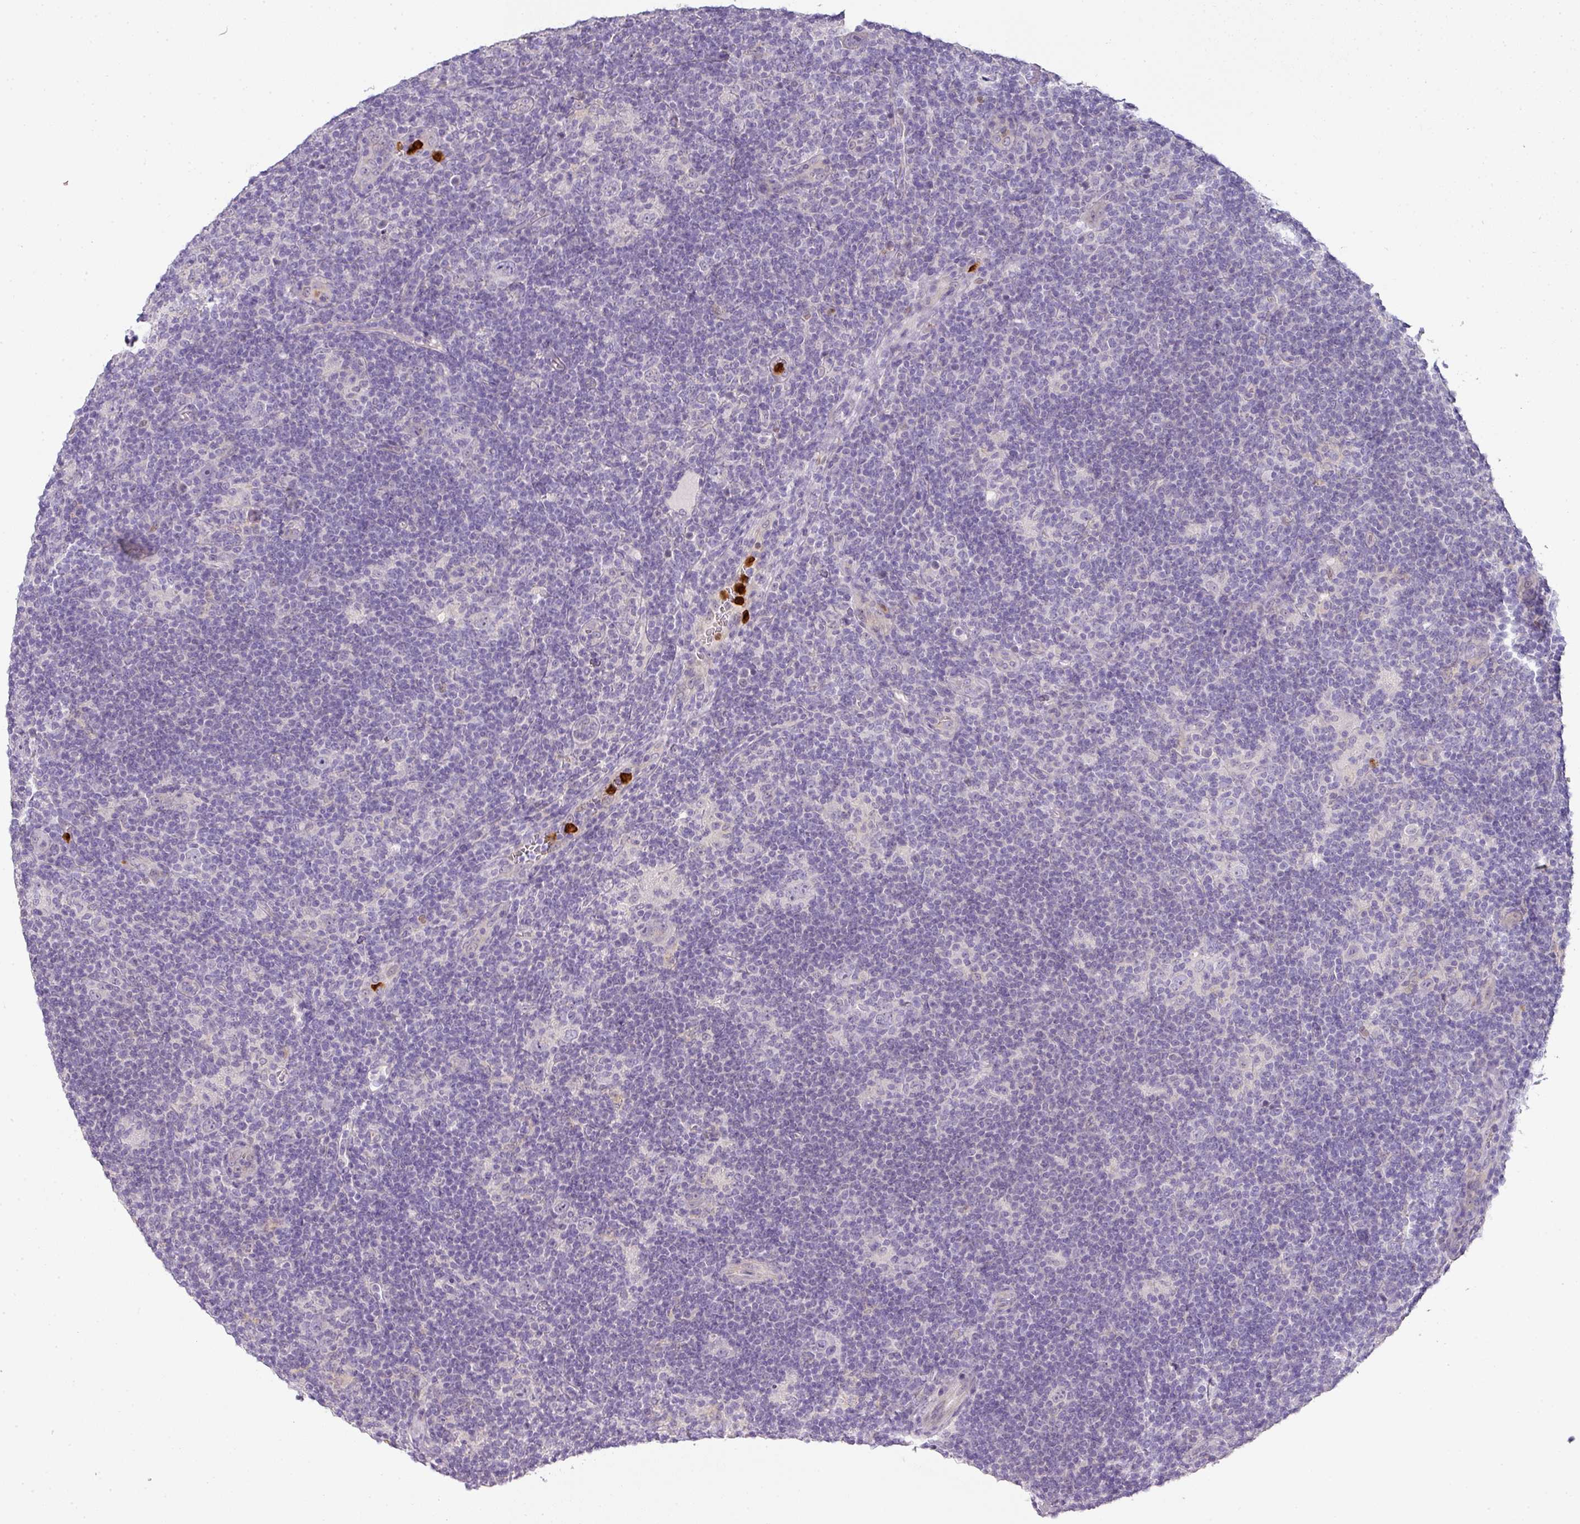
{"staining": {"intensity": "negative", "quantity": "none", "location": "none"}, "tissue": "lymphoma", "cell_type": "Tumor cells", "image_type": "cancer", "snomed": [{"axis": "morphology", "description": "Hodgkin's disease, NOS"}, {"axis": "topography", "description": "Lymph node"}], "caption": "Hodgkin's disease stained for a protein using IHC displays no staining tumor cells.", "gene": "HHEX", "patient": {"sex": "female", "age": 57}}